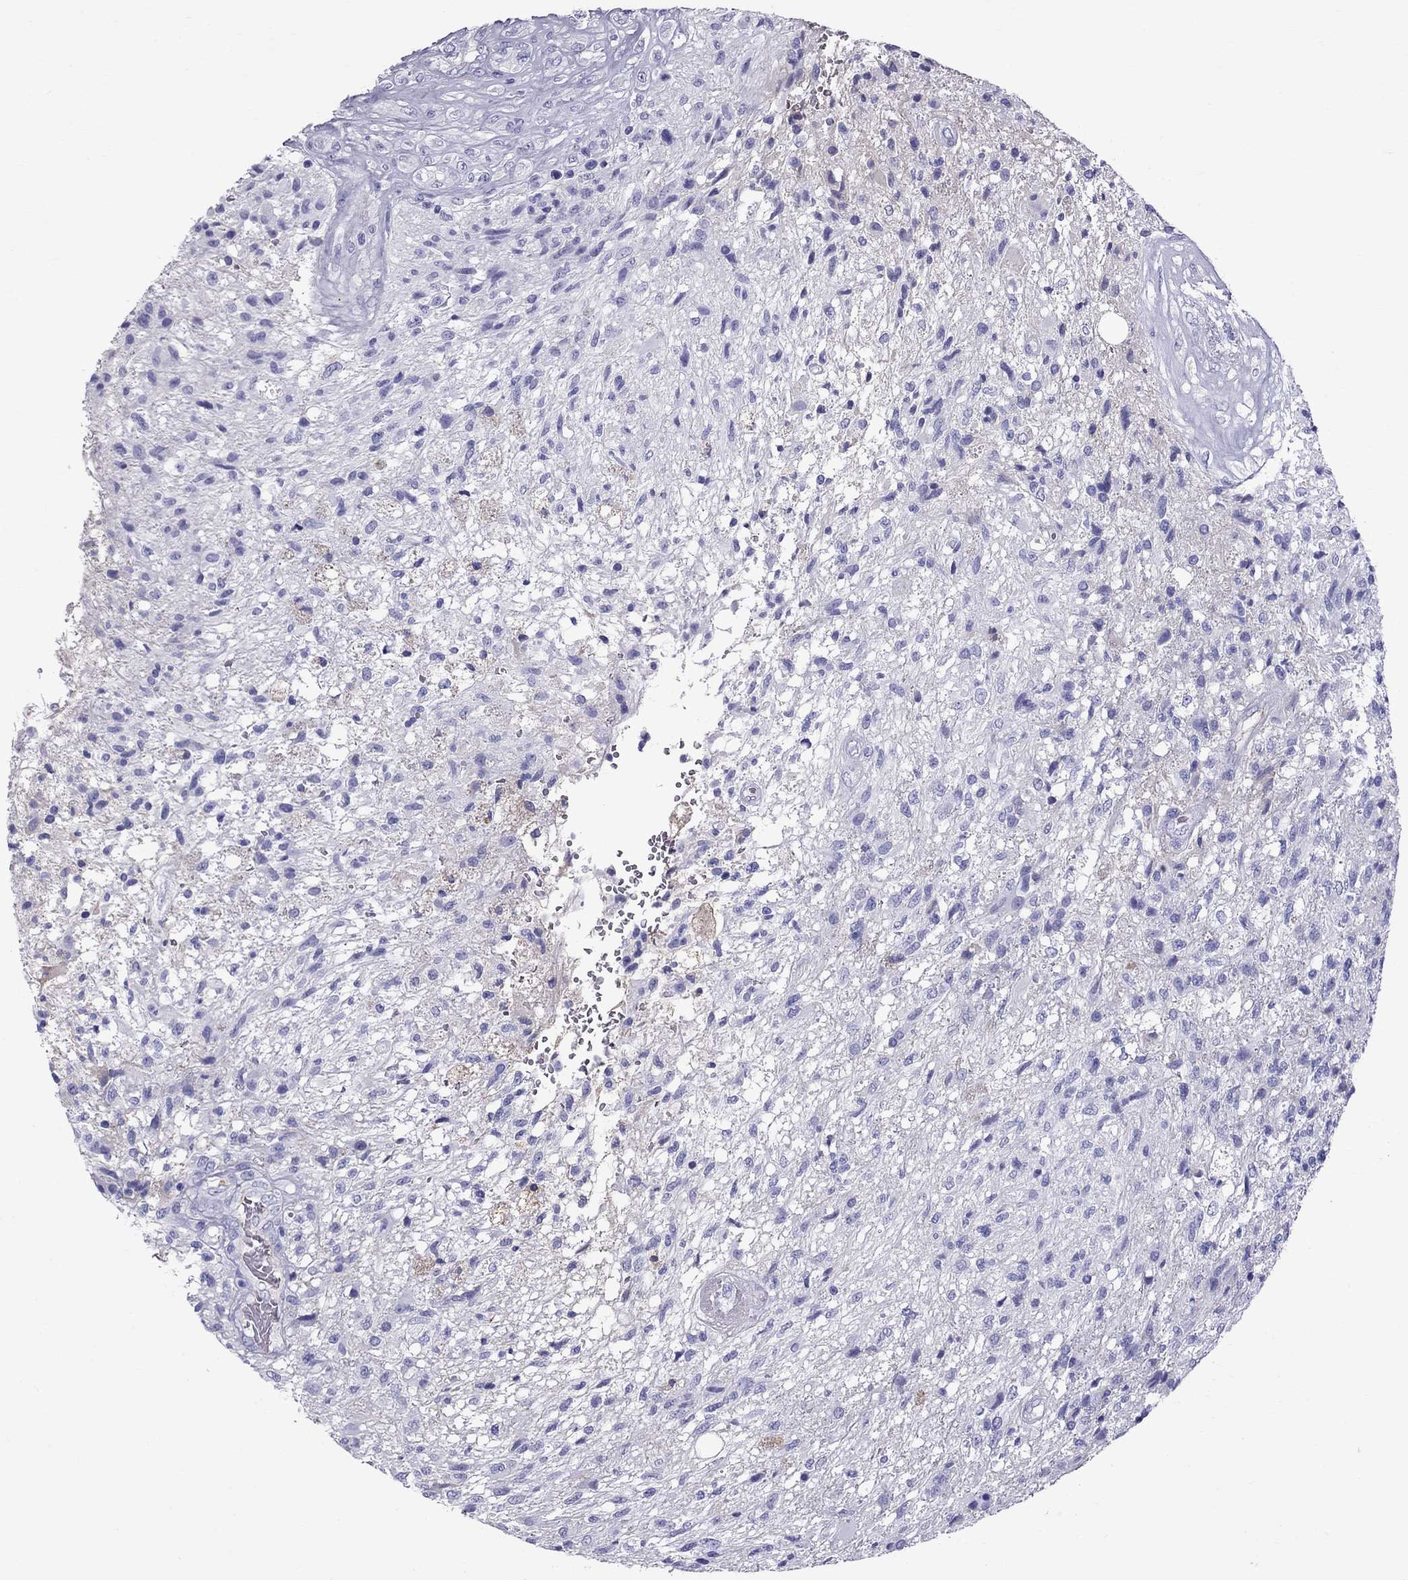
{"staining": {"intensity": "negative", "quantity": "none", "location": "none"}, "tissue": "glioma", "cell_type": "Tumor cells", "image_type": "cancer", "snomed": [{"axis": "morphology", "description": "Glioma, malignant, High grade"}, {"axis": "topography", "description": "Brain"}], "caption": "Immunohistochemical staining of human glioma shows no significant staining in tumor cells.", "gene": "SCART1", "patient": {"sex": "male", "age": 56}}